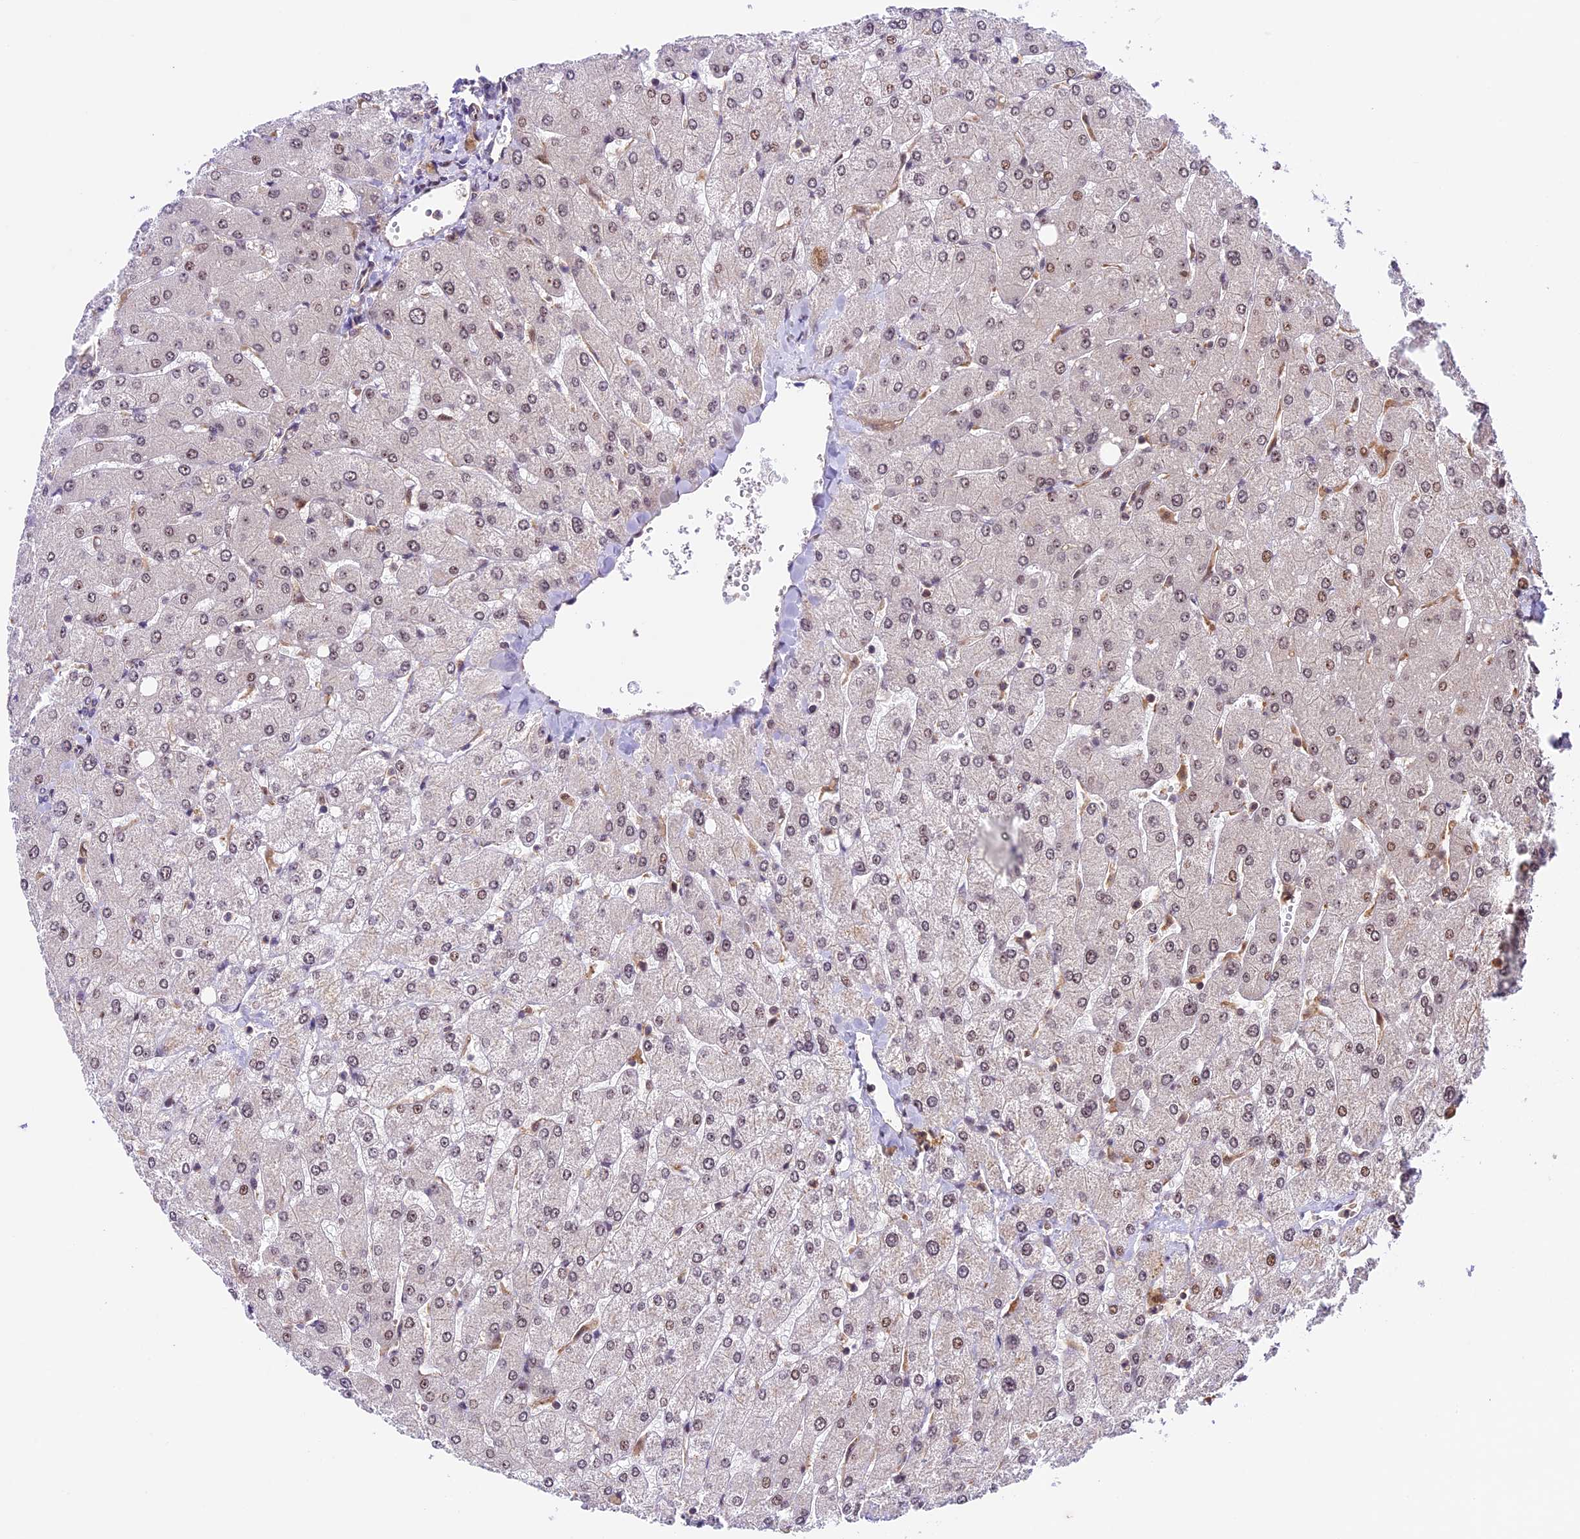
{"staining": {"intensity": "weak", "quantity": "<25%", "location": "nuclear"}, "tissue": "liver", "cell_type": "Cholangiocytes", "image_type": "normal", "snomed": [{"axis": "morphology", "description": "Normal tissue, NOS"}, {"axis": "topography", "description": "Liver"}], "caption": "The image displays no significant staining in cholangiocytes of liver.", "gene": "DHX38", "patient": {"sex": "male", "age": 55}}